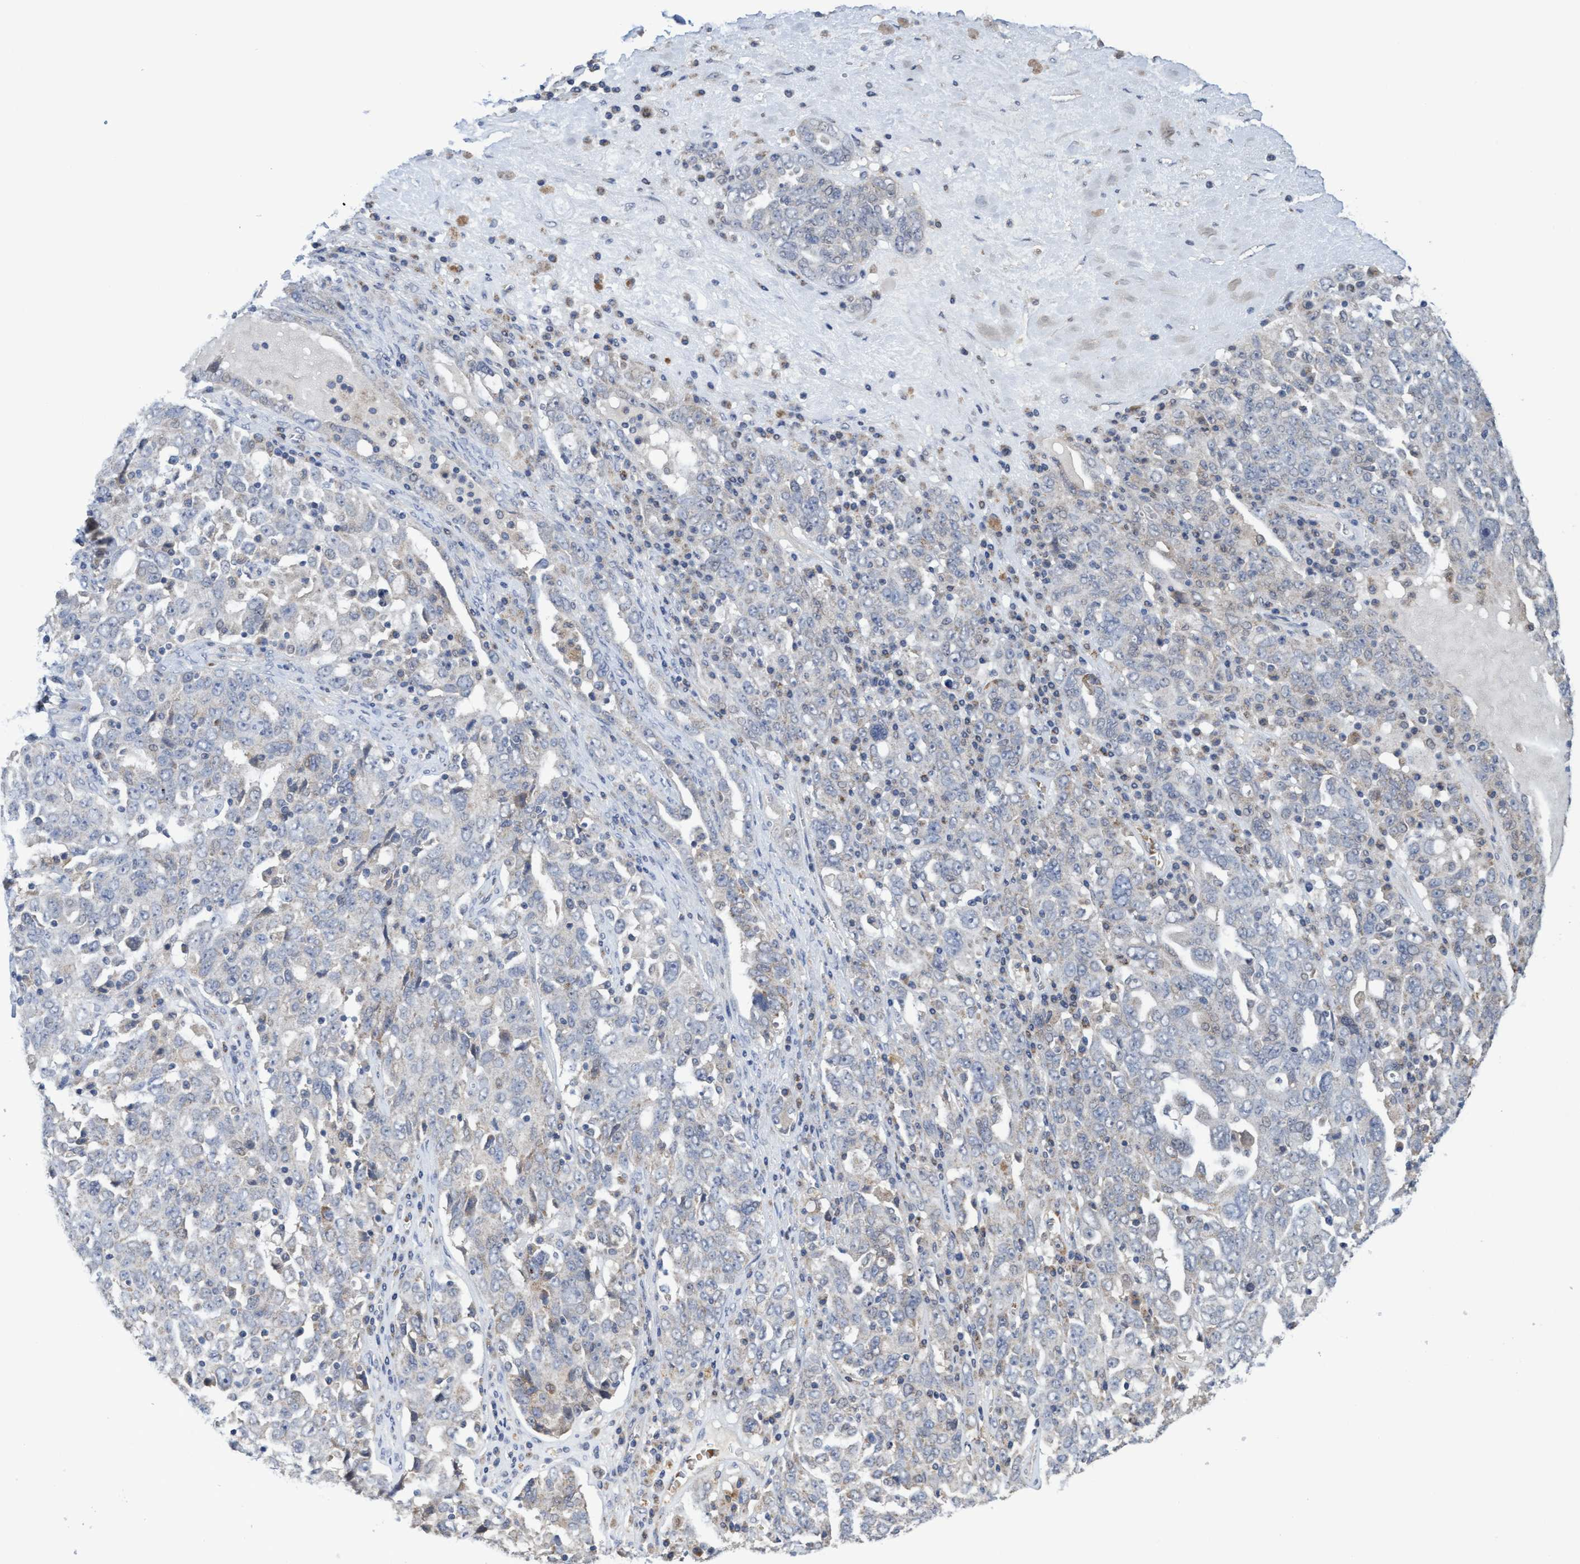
{"staining": {"intensity": "negative", "quantity": "none", "location": "none"}, "tissue": "ovarian cancer", "cell_type": "Tumor cells", "image_type": "cancer", "snomed": [{"axis": "morphology", "description": "Carcinoma, endometroid"}, {"axis": "topography", "description": "Ovary"}], "caption": "Tumor cells show no significant protein positivity in ovarian cancer. (Immunohistochemistry, brightfield microscopy, high magnification).", "gene": "SEMA4D", "patient": {"sex": "female", "age": 62}}